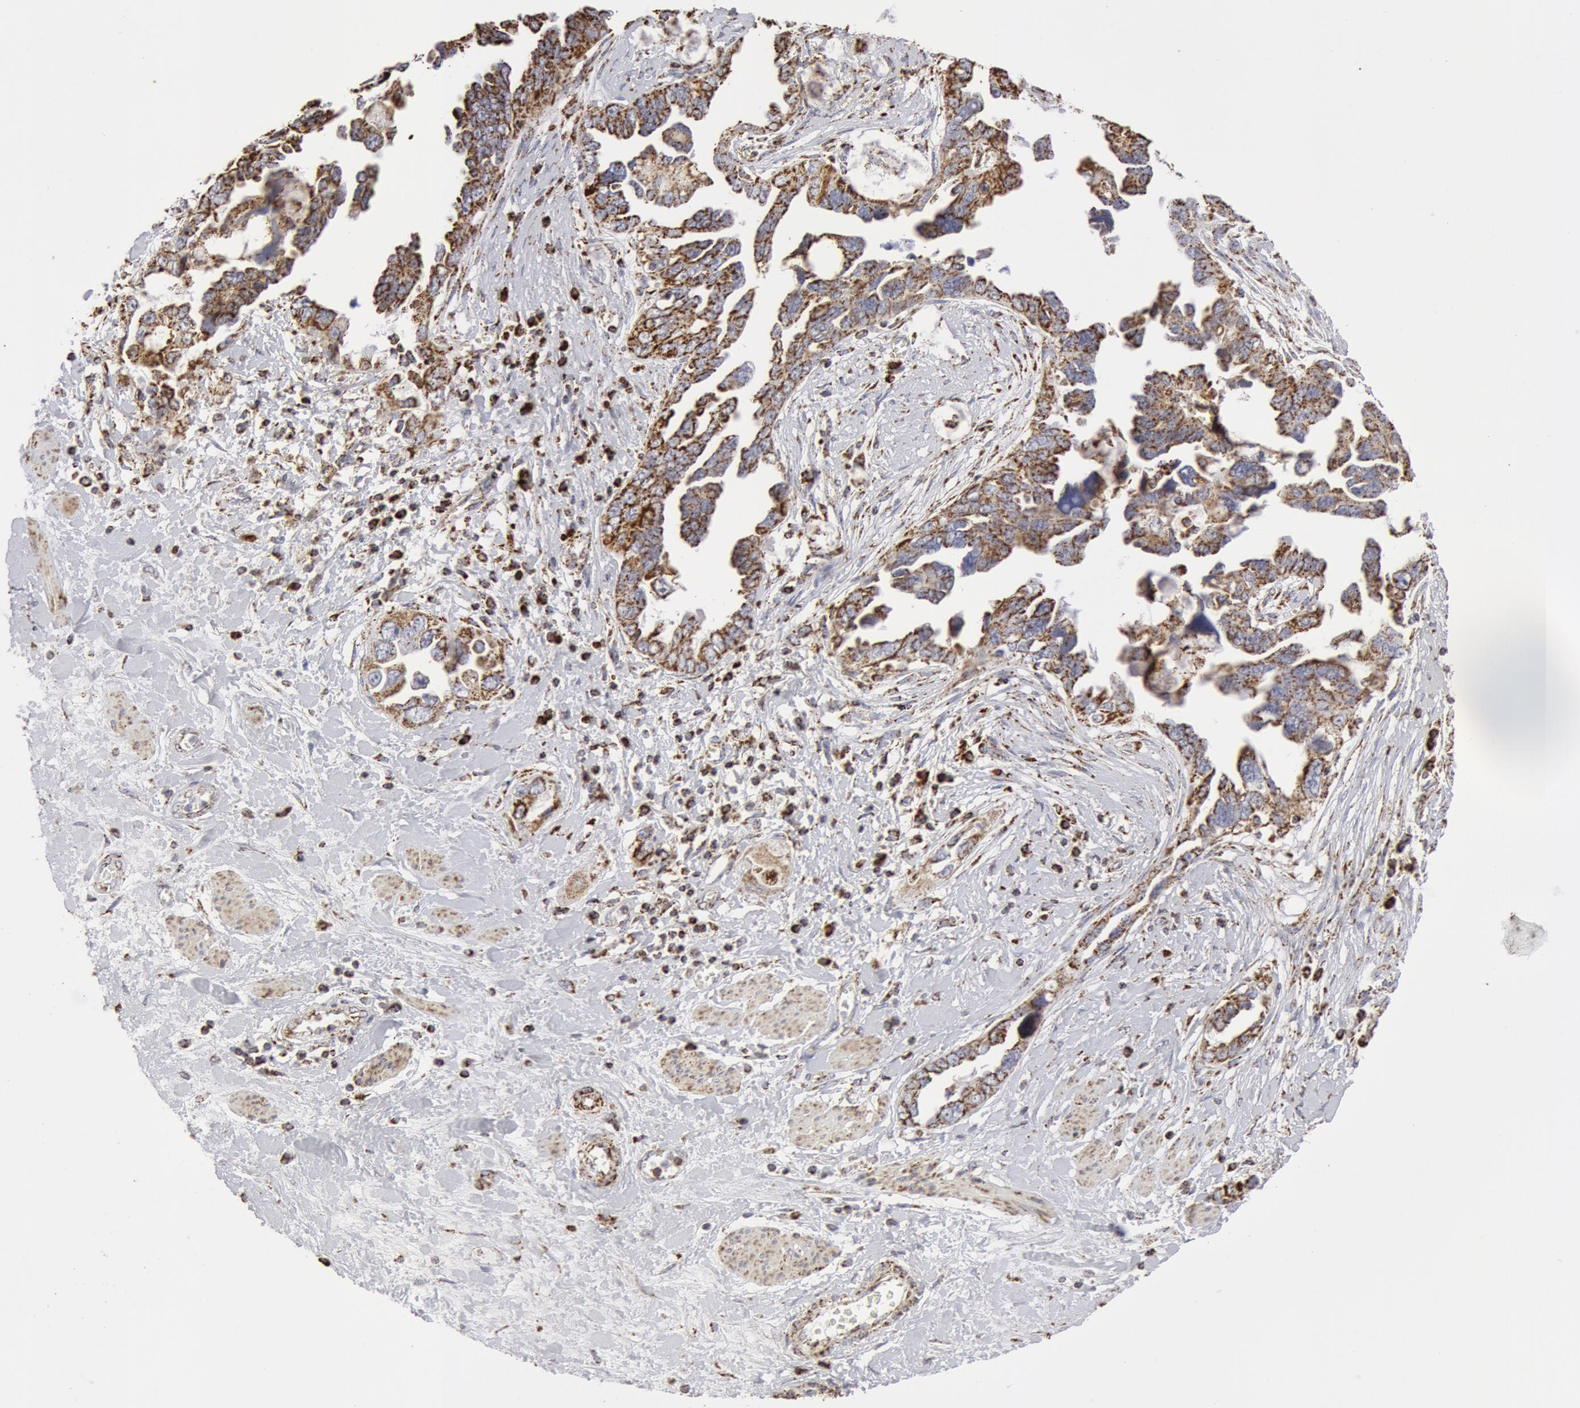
{"staining": {"intensity": "moderate", "quantity": ">75%", "location": "cytoplasmic/membranous"}, "tissue": "ovarian cancer", "cell_type": "Tumor cells", "image_type": "cancer", "snomed": [{"axis": "morphology", "description": "Cystadenocarcinoma, serous, NOS"}, {"axis": "topography", "description": "Ovary"}], "caption": "Moderate cytoplasmic/membranous protein positivity is appreciated in approximately >75% of tumor cells in serous cystadenocarcinoma (ovarian).", "gene": "ATP5F1B", "patient": {"sex": "female", "age": 63}}